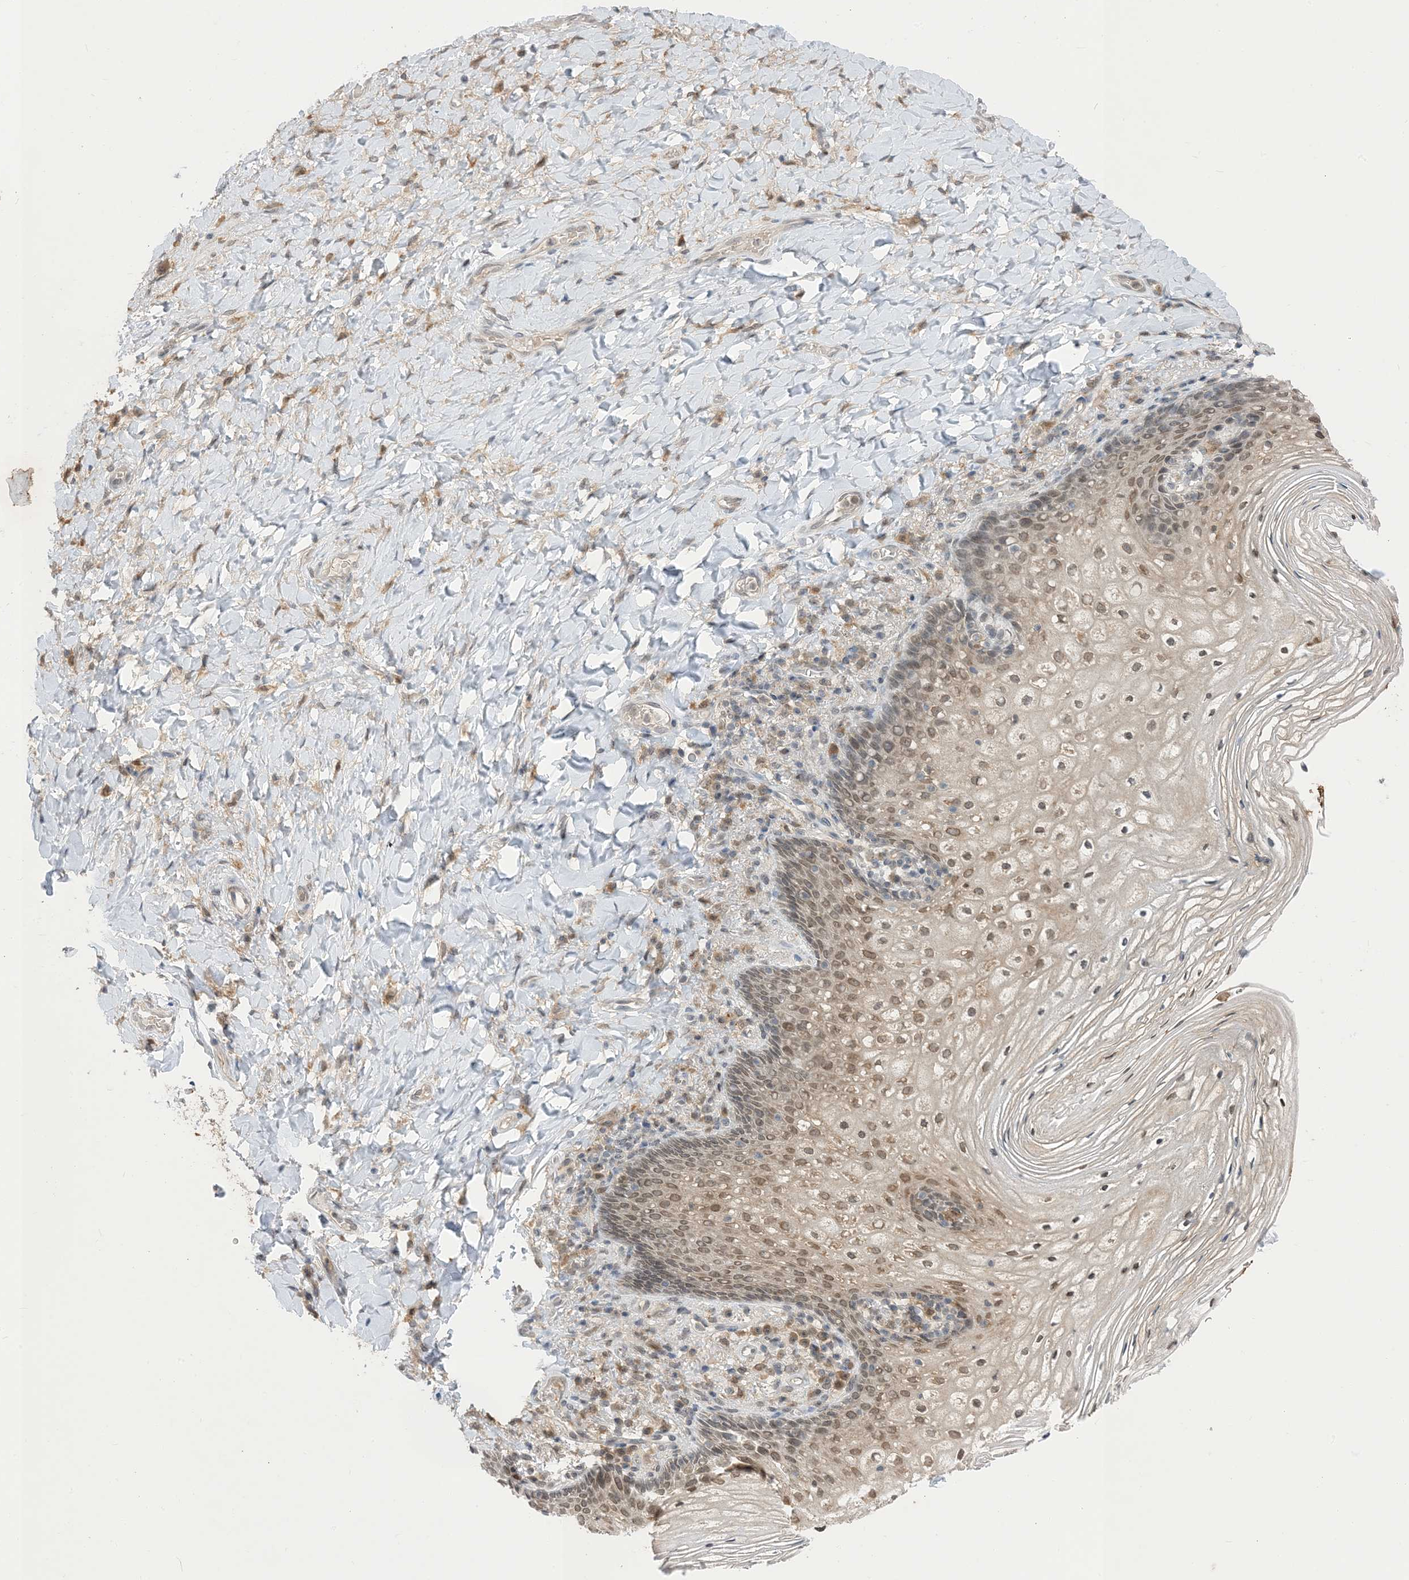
{"staining": {"intensity": "moderate", "quantity": "25%-75%", "location": "cytoplasmic/membranous,nuclear"}, "tissue": "vagina", "cell_type": "Squamous epithelial cells", "image_type": "normal", "snomed": [{"axis": "morphology", "description": "Normal tissue, NOS"}, {"axis": "topography", "description": "Vagina"}], "caption": "Moderate cytoplasmic/membranous,nuclear positivity is seen in about 25%-75% of squamous epithelial cells in normal vagina.", "gene": "NAGK", "patient": {"sex": "female", "age": 60}}